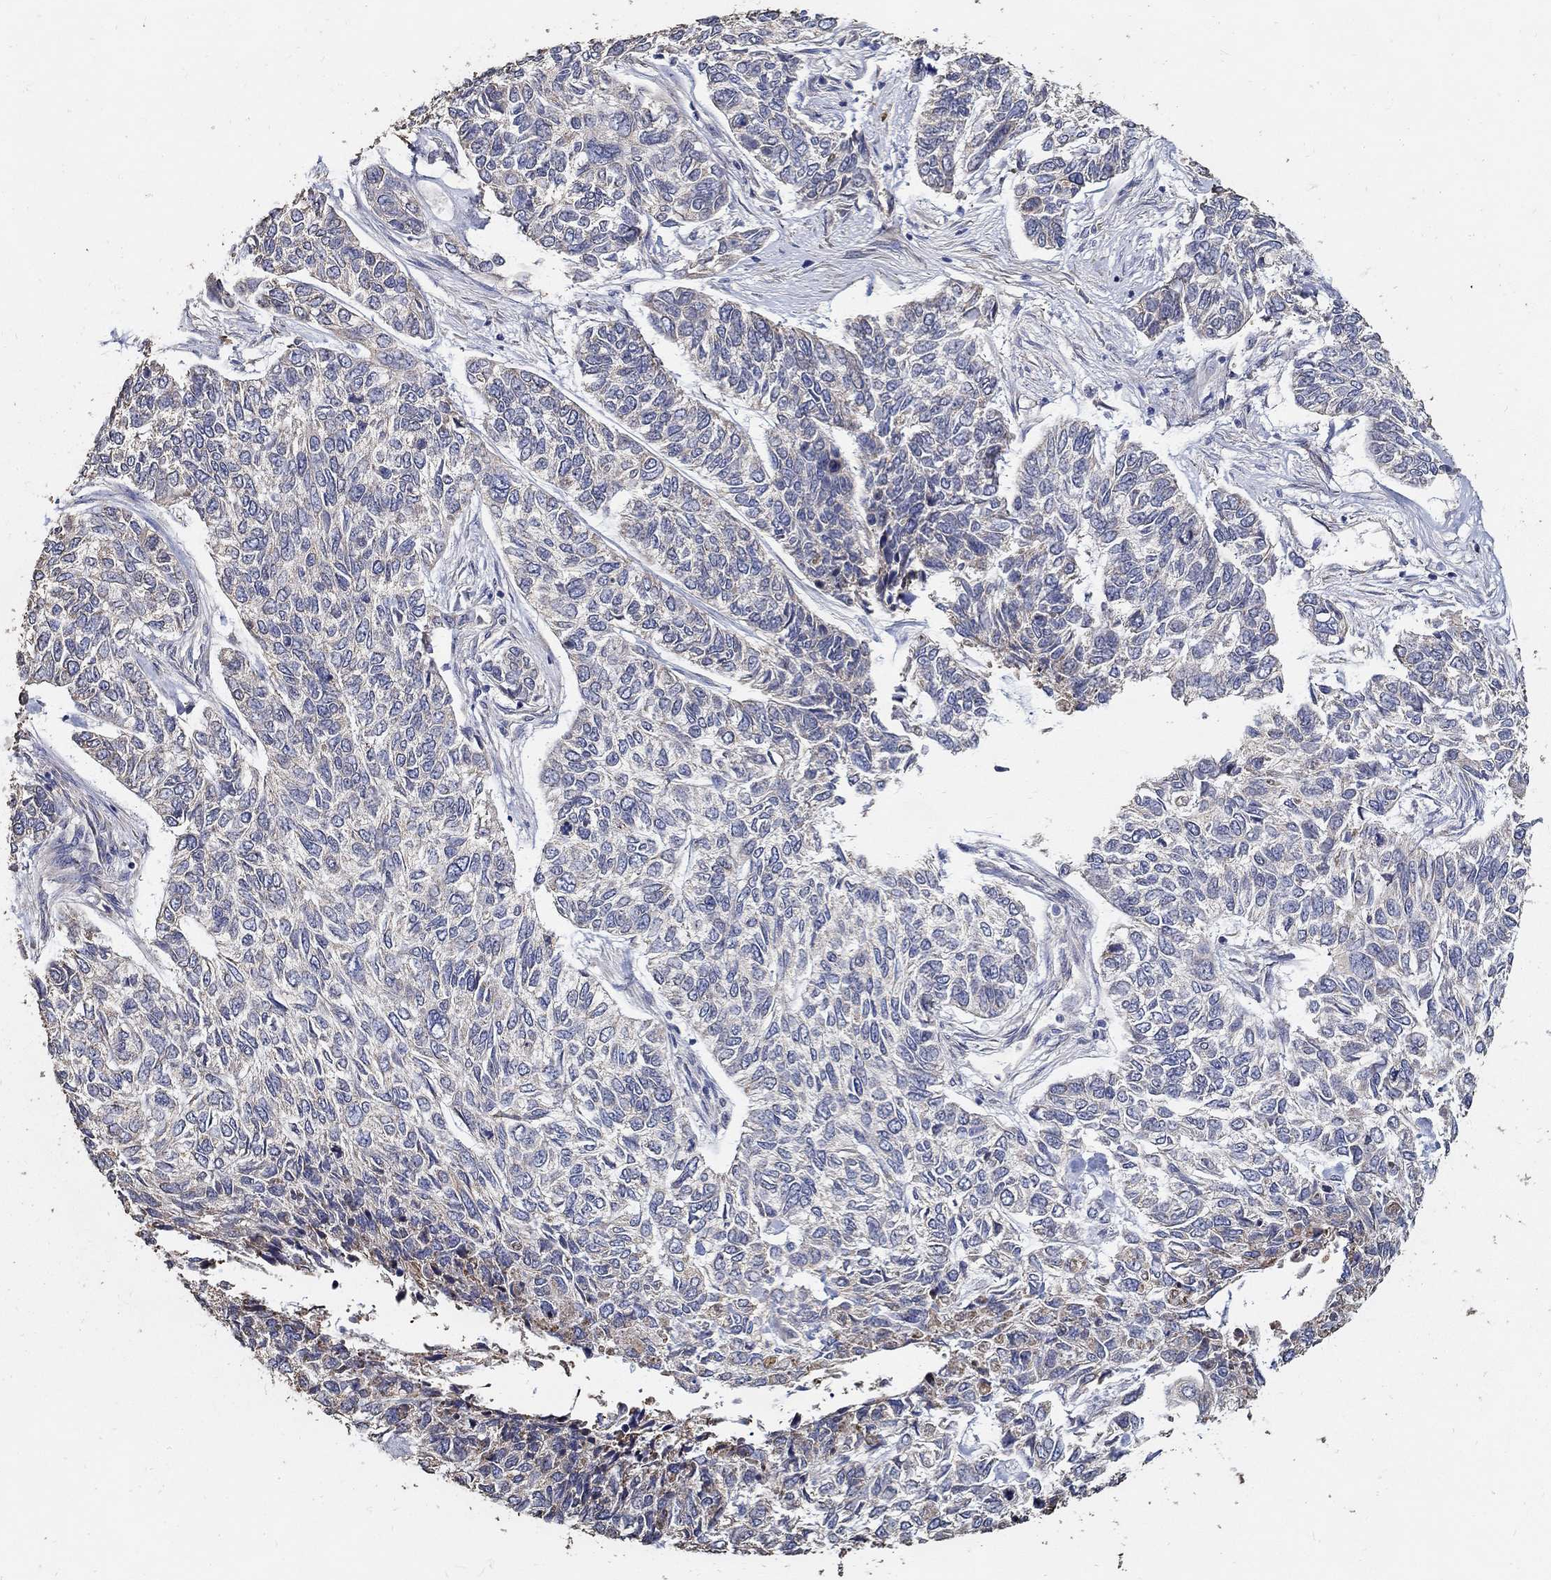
{"staining": {"intensity": "negative", "quantity": "none", "location": "none"}, "tissue": "skin cancer", "cell_type": "Tumor cells", "image_type": "cancer", "snomed": [{"axis": "morphology", "description": "Basal cell carcinoma"}, {"axis": "topography", "description": "Skin"}], "caption": "A high-resolution image shows immunohistochemistry (IHC) staining of skin cancer, which reveals no significant expression in tumor cells.", "gene": "EMILIN3", "patient": {"sex": "female", "age": 65}}